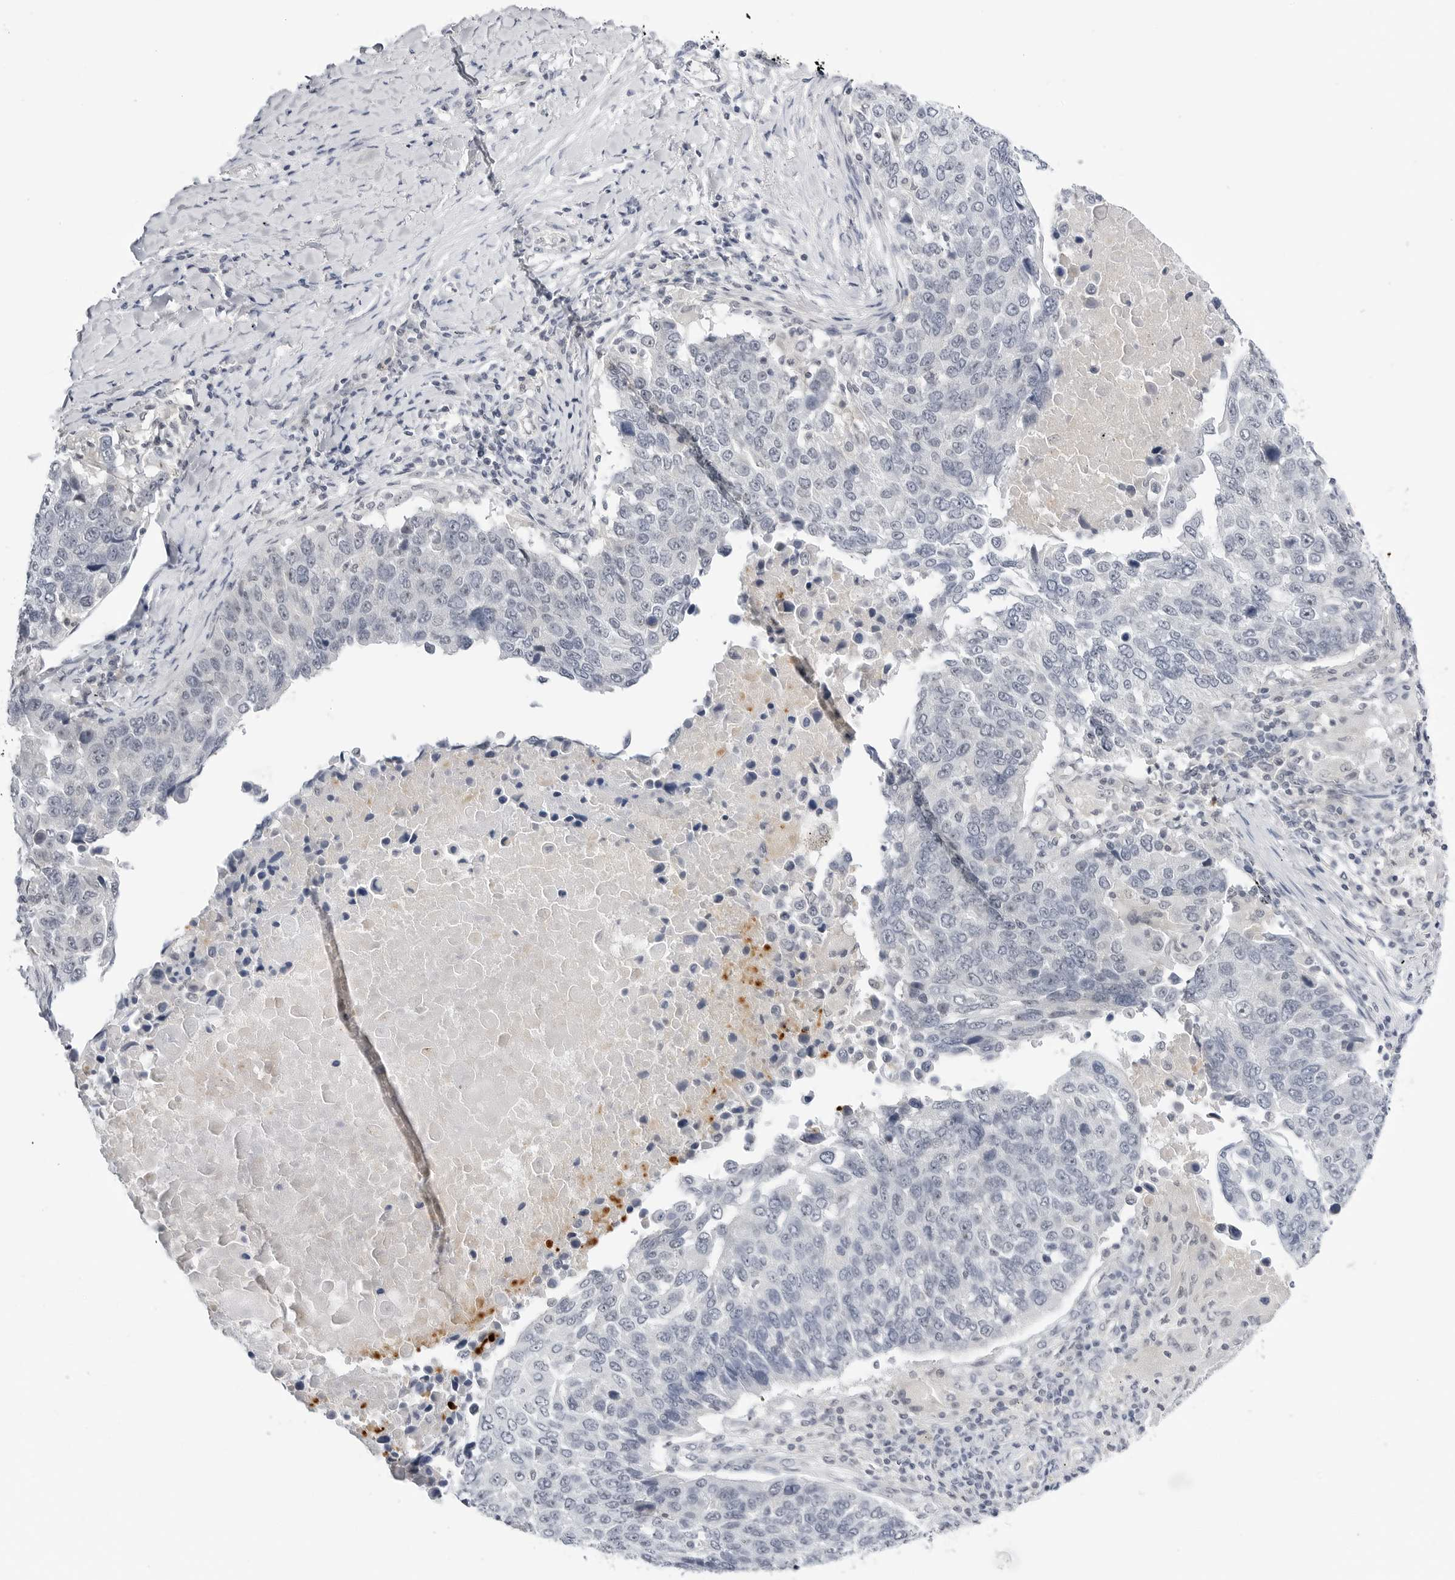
{"staining": {"intensity": "negative", "quantity": "none", "location": "none"}, "tissue": "lung cancer", "cell_type": "Tumor cells", "image_type": "cancer", "snomed": [{"axis": "morphology", "description": "Squamous cell carcinoma, NOS"}, {"axis": "topography", "description": "Lung"}], "caption": "Tumor cells show no significant protein positivity in lung cancer. (Brightfield microscopy of DAB immunohistochemistry at high magnification).", "gene": "MAP2K5", "patient": {"sex": "male", "age": 66}}